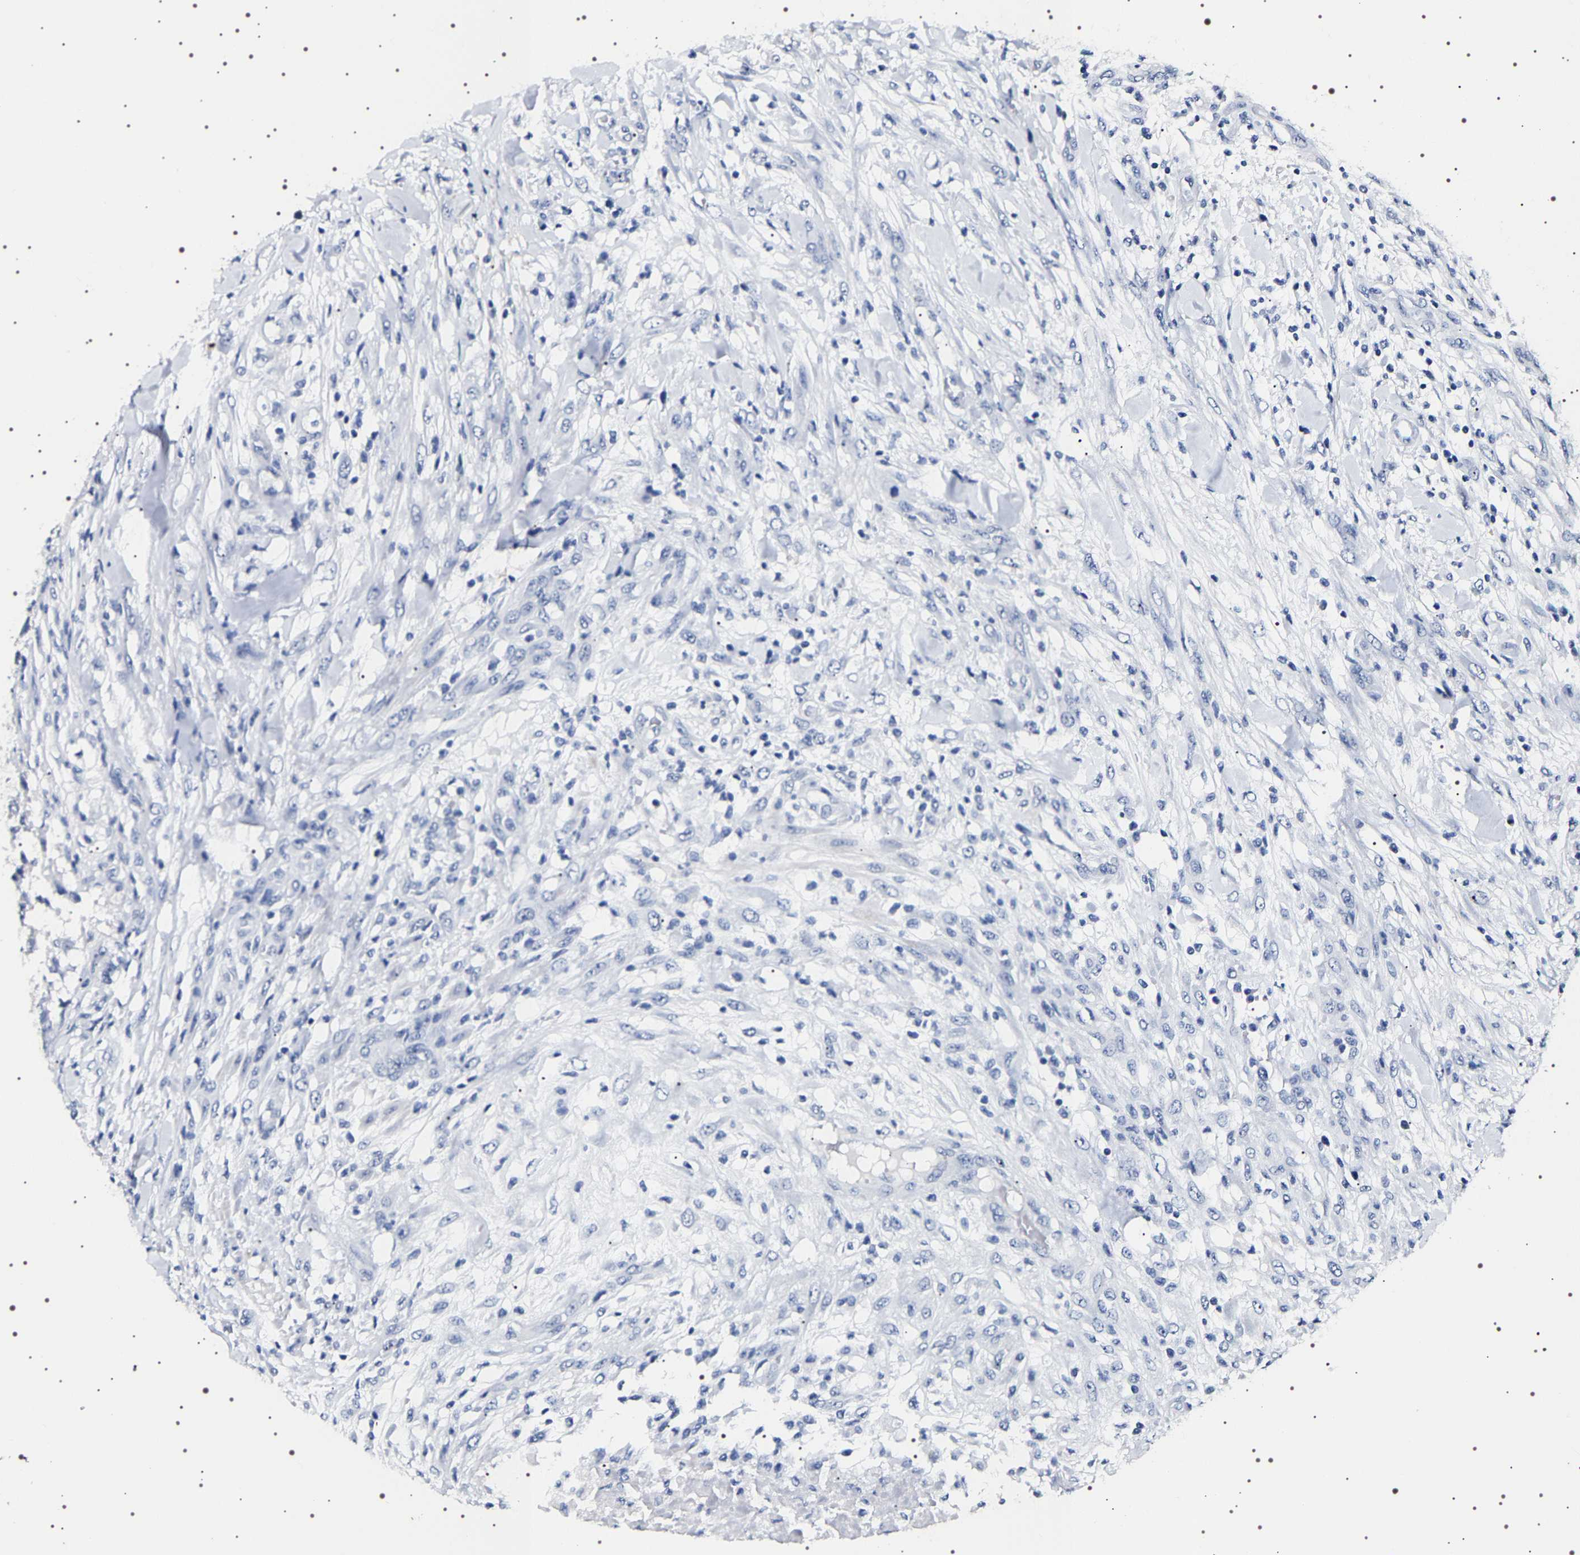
{"staining": {"intensity": "negative", "quantity": "none", "location": "none"}, "tissue": "testis cancer", "cell_type": "Tumor cells", "image_type": "cancer", "snomed": [{"axis": "morphology", "description": "Seminoma, NOS"}, {"axis": "topography", "description": "Testis"}], "caption": "High power microscopy image of an IHC photomicrograph of testis cancer, revealing no significant positivity in tumor cells.", "gene": "UBQLN3", "patient": {"sex": "male", "age": 59}}